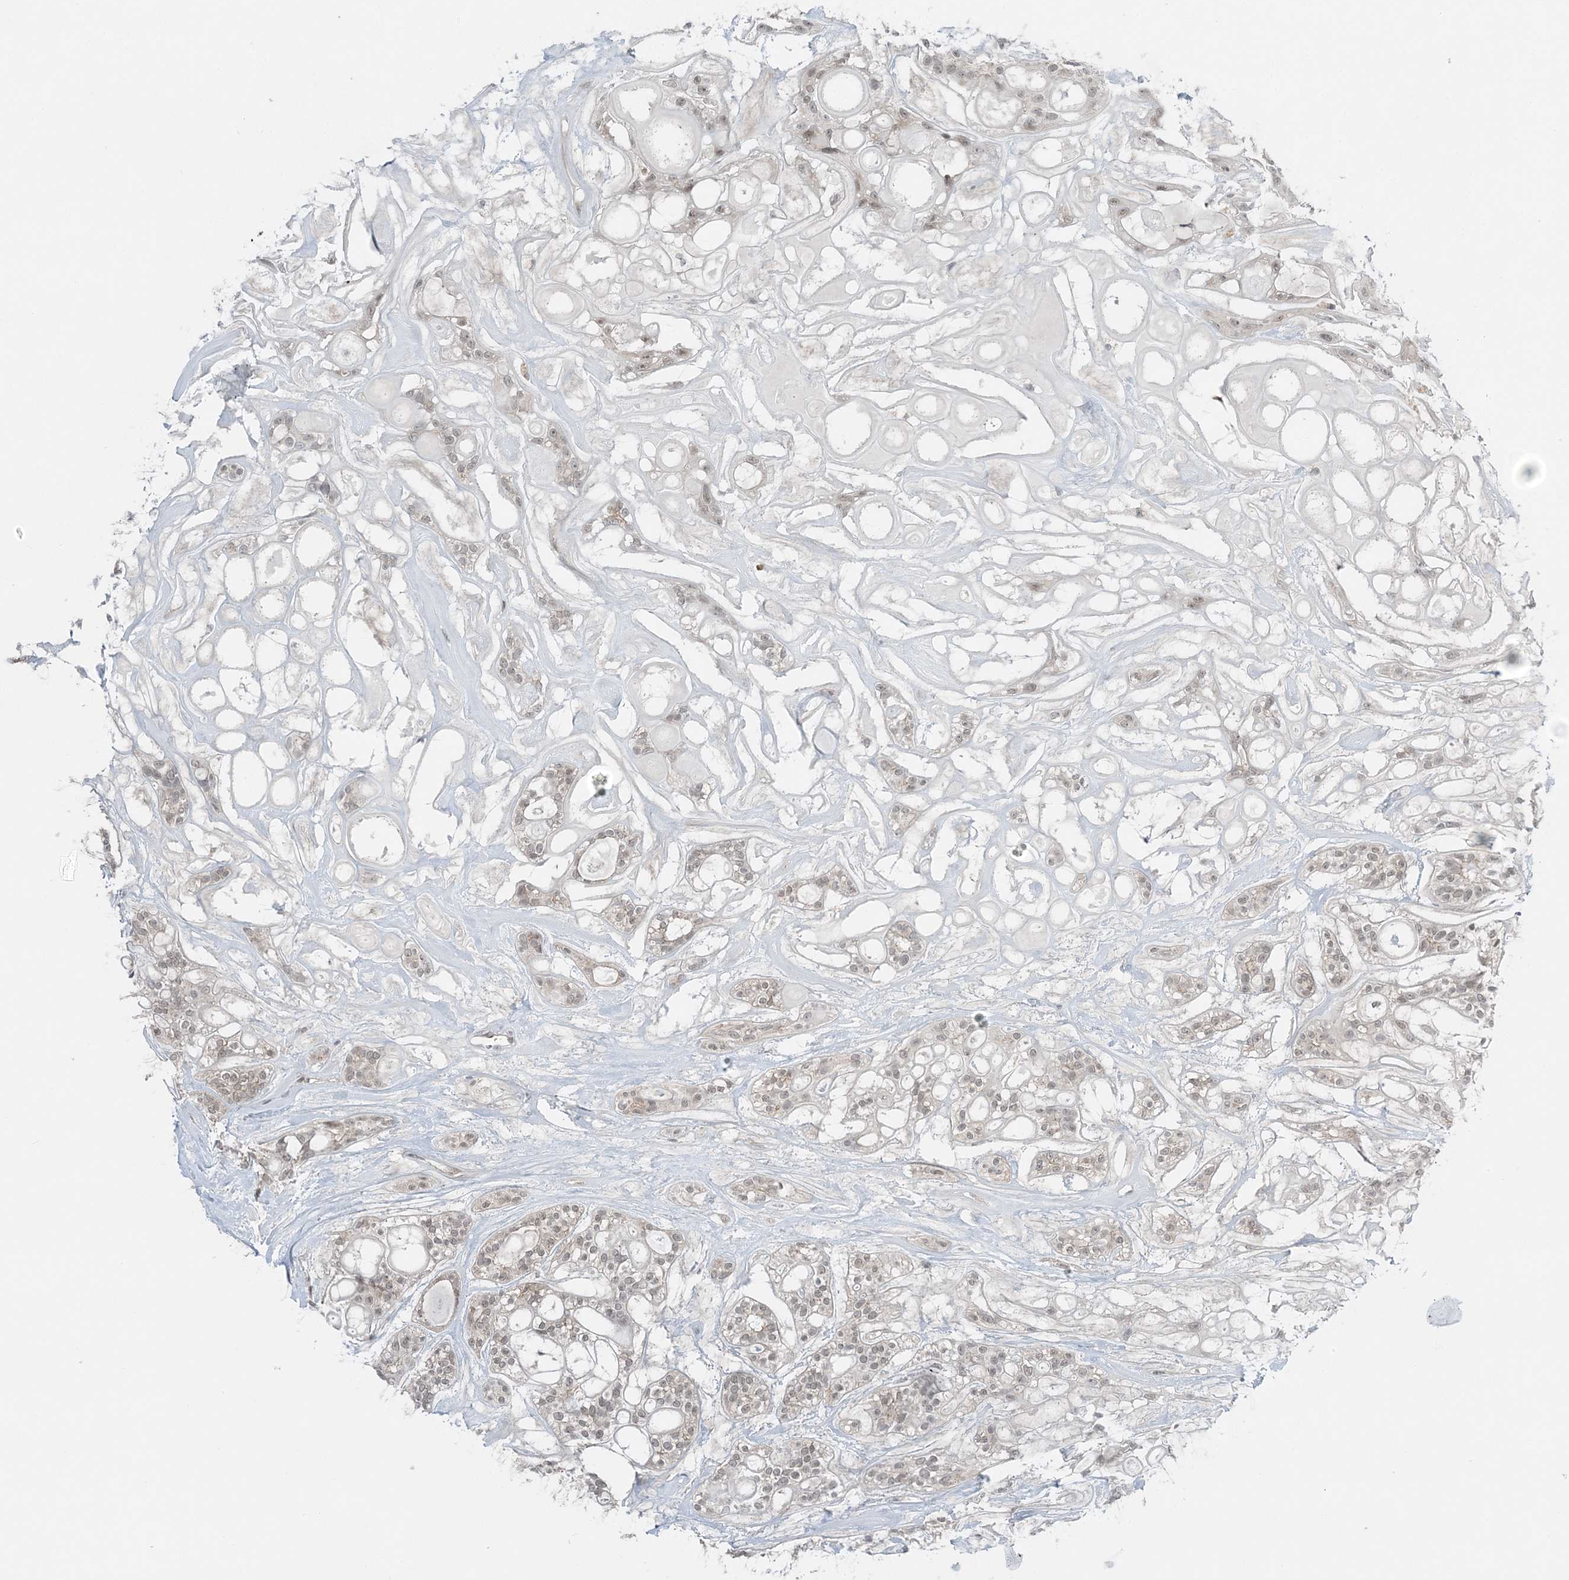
{"staining": {"intensity": "weak", "quantity": "<25%", "location": "nuclear"}, "tissue": "head and neck cancer", "cell_type": "Tumor cells", "image_type": "cancer", "snomed": [{"axis": "morphology", "description": "Adenocarcinoma, NOS"}, {"axis": "topography", "description": "Head-Neck"}], "caption": "Tumor cells show no significant staining in head and neck adenocarcinoma. (Stains: DAB immunohistochemistry (IHC) with hematoxylin counter stain, Microscopy: brightfield microscopy at high magnification).", "gene": "ATP11A", "patient": {"sex": "male", "age": 66}}